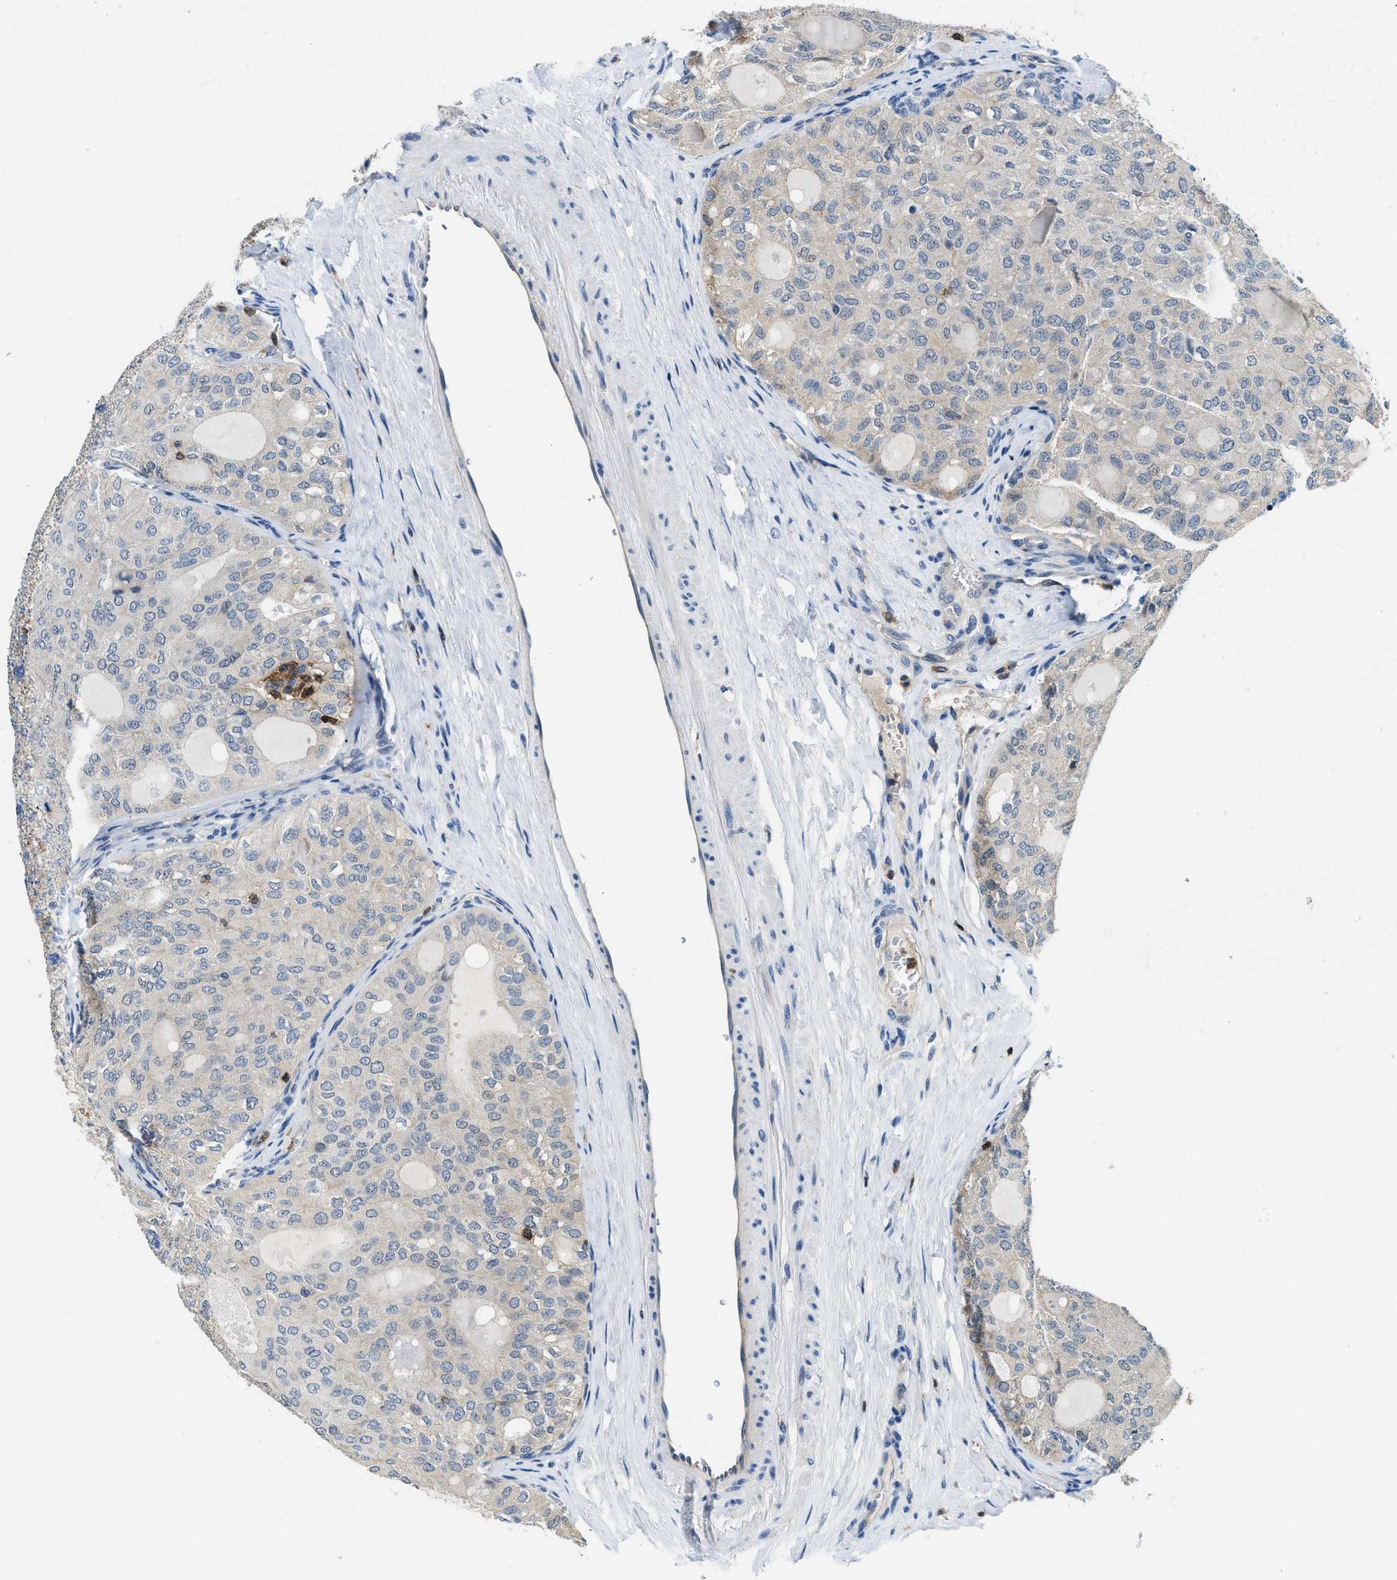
{"staining": {"intensity": "negative", "quantity": "none", "location": "none"}, "tissue": "thyroid cancer", "cell_type": "Tumor cells", "image_type": "cancer", "snomed": [{"axis": "morphology", "description": "Follicular adenoma carcinoma, NOS"}, {"axis": "topography", "description": "Thyroid gland"}], "caption": "Immunohistochemistry (IHC) image of thyroid cancer stained for a protein (brown), which demonstrates no expression in tumor cells.", "gene": "MYO1G", "patient": {"sex": "male", "age": 75}}